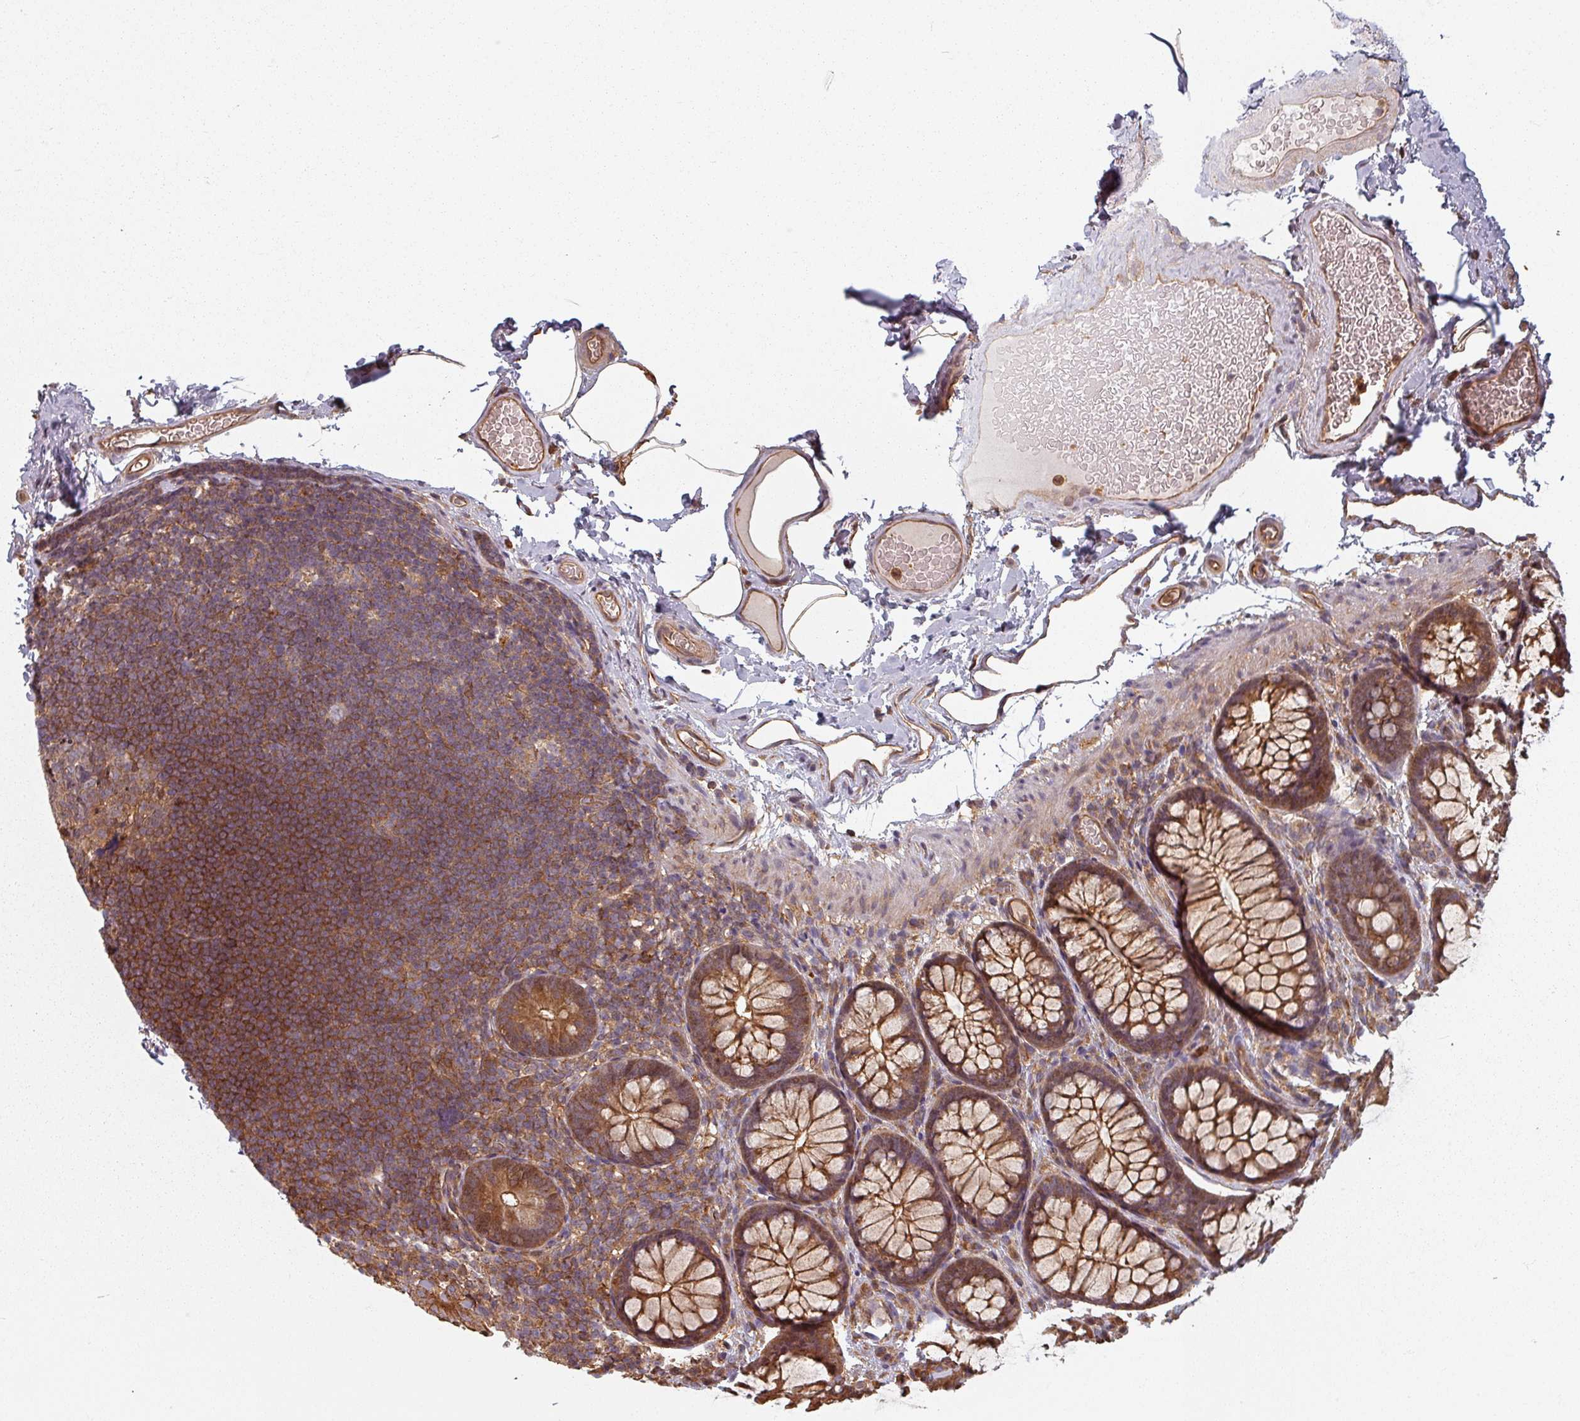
{"staining": {"intensity": "moderate", "quantity": ">75%", "location": "cytoplasmic/membranous"}, "tissue": "colon", "cell_type": "Endothelial cells", "image_type": "normal", "snomed": [{"axis": "morphology", "description": "Normal tissue, NOS"}, {"axis": "topography", "description": "Colon"}], "caption": "Moderate cytoplasmic/membranous protein staining is present in approximately >75% of endothelial cells in colon. (Stains: DAB in brown, nuclei in blue, Microscopy: brightfield microscopy at high magnification).", "gene": "EID1", "patient": {"sex": "male", "age": 46}}